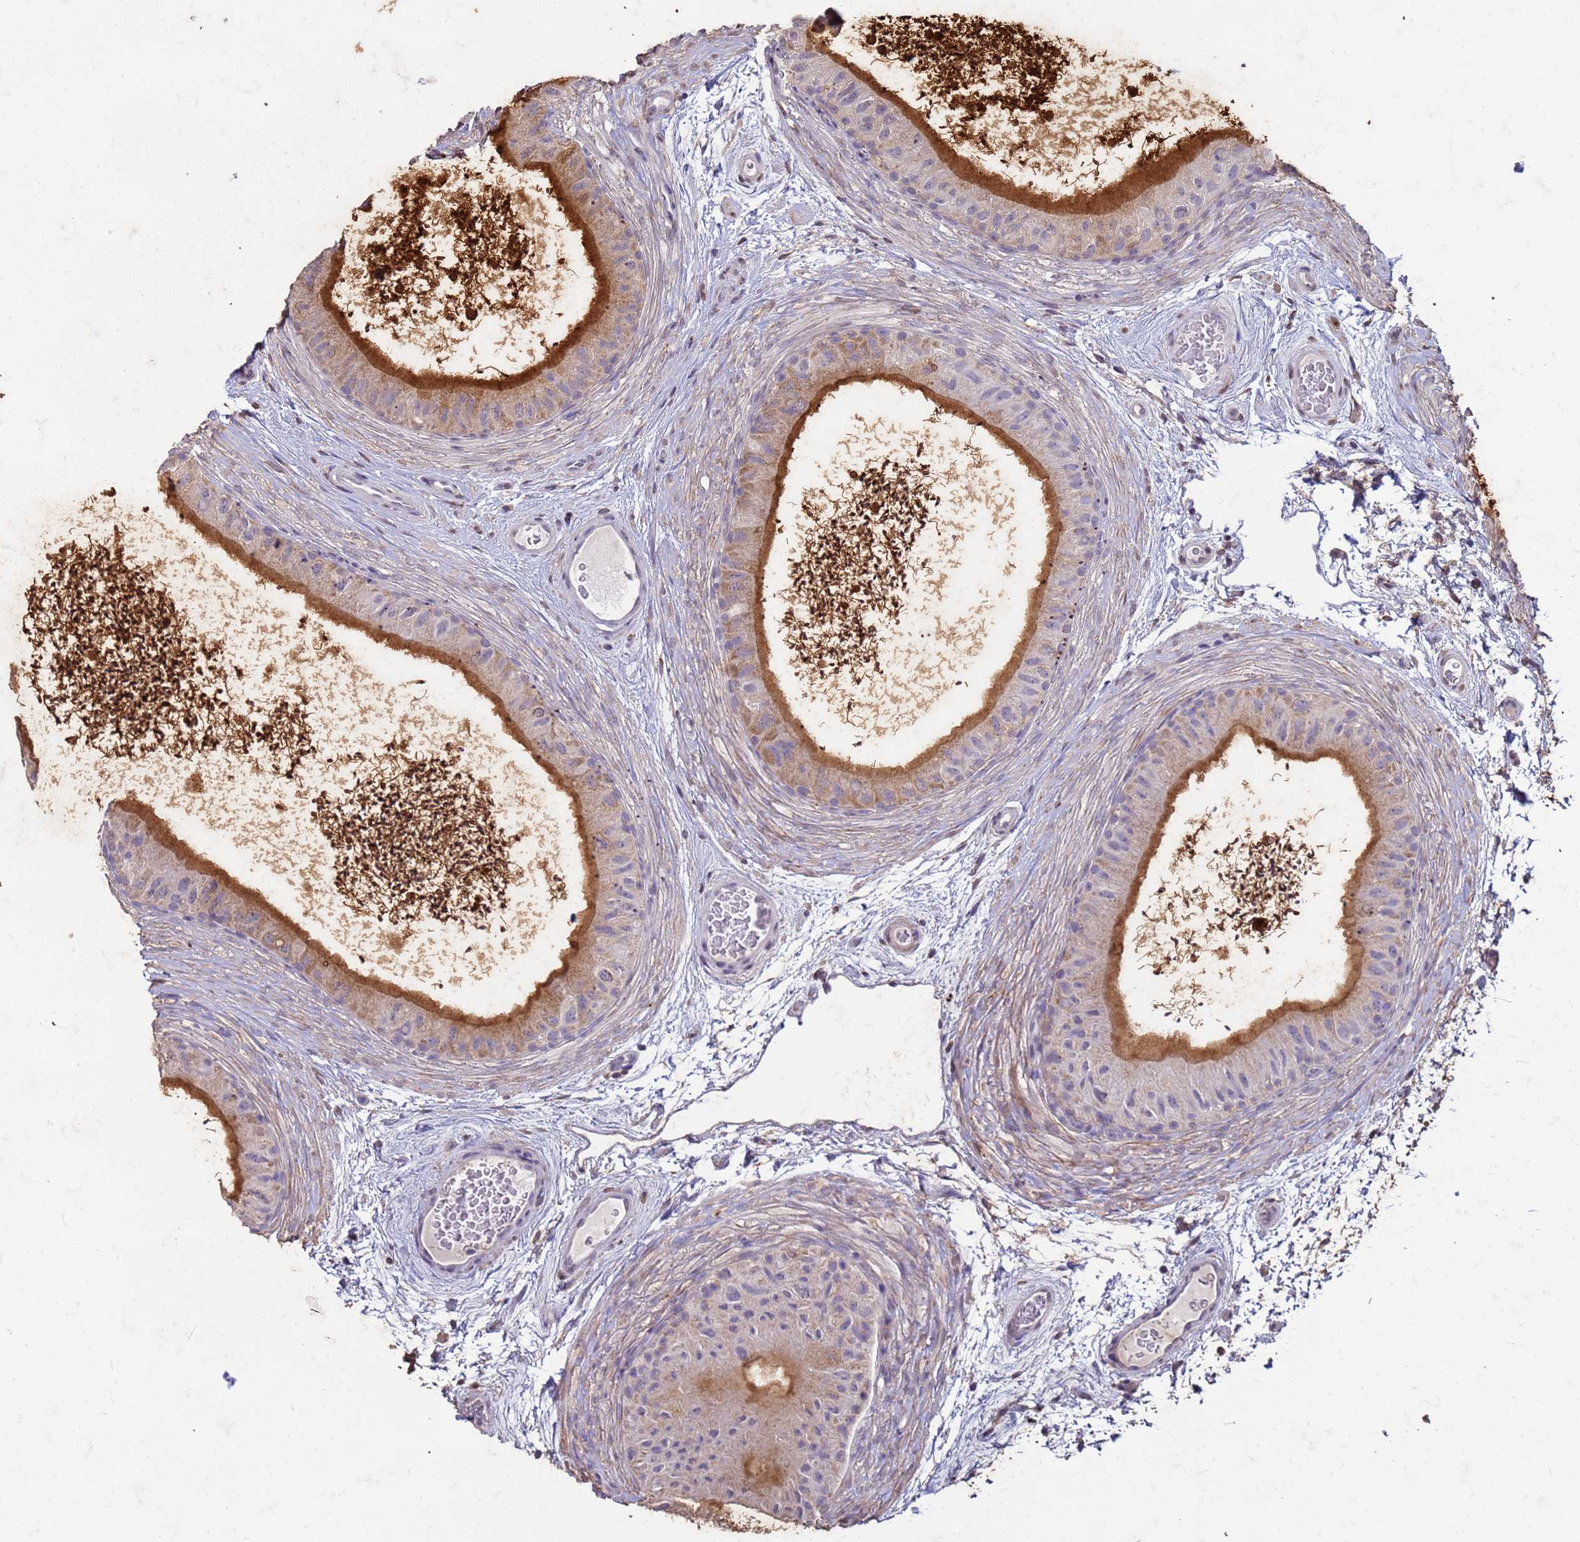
{"staining": {"intensity": "strong", "quantity": "25%-75%", "location": "cytoplasmic/membranous"}, "tissue": "epididymis", "cell_type": "Glandular cells", "image_type": "normal", "snomed": [{"axis": "morphology", "description": "Normal tissue, NOS"}, {"axis": "topography", "description": "Epididymis"}], "caption": "An IHC photomicrograph of benign tissue is shown. Protein staining in brown labels strong cytoplasmic/membranous positivity in epididymis within glandular cells.", "gene": "SLC25A15", "patient": {"sex": "male", "age": 50}}